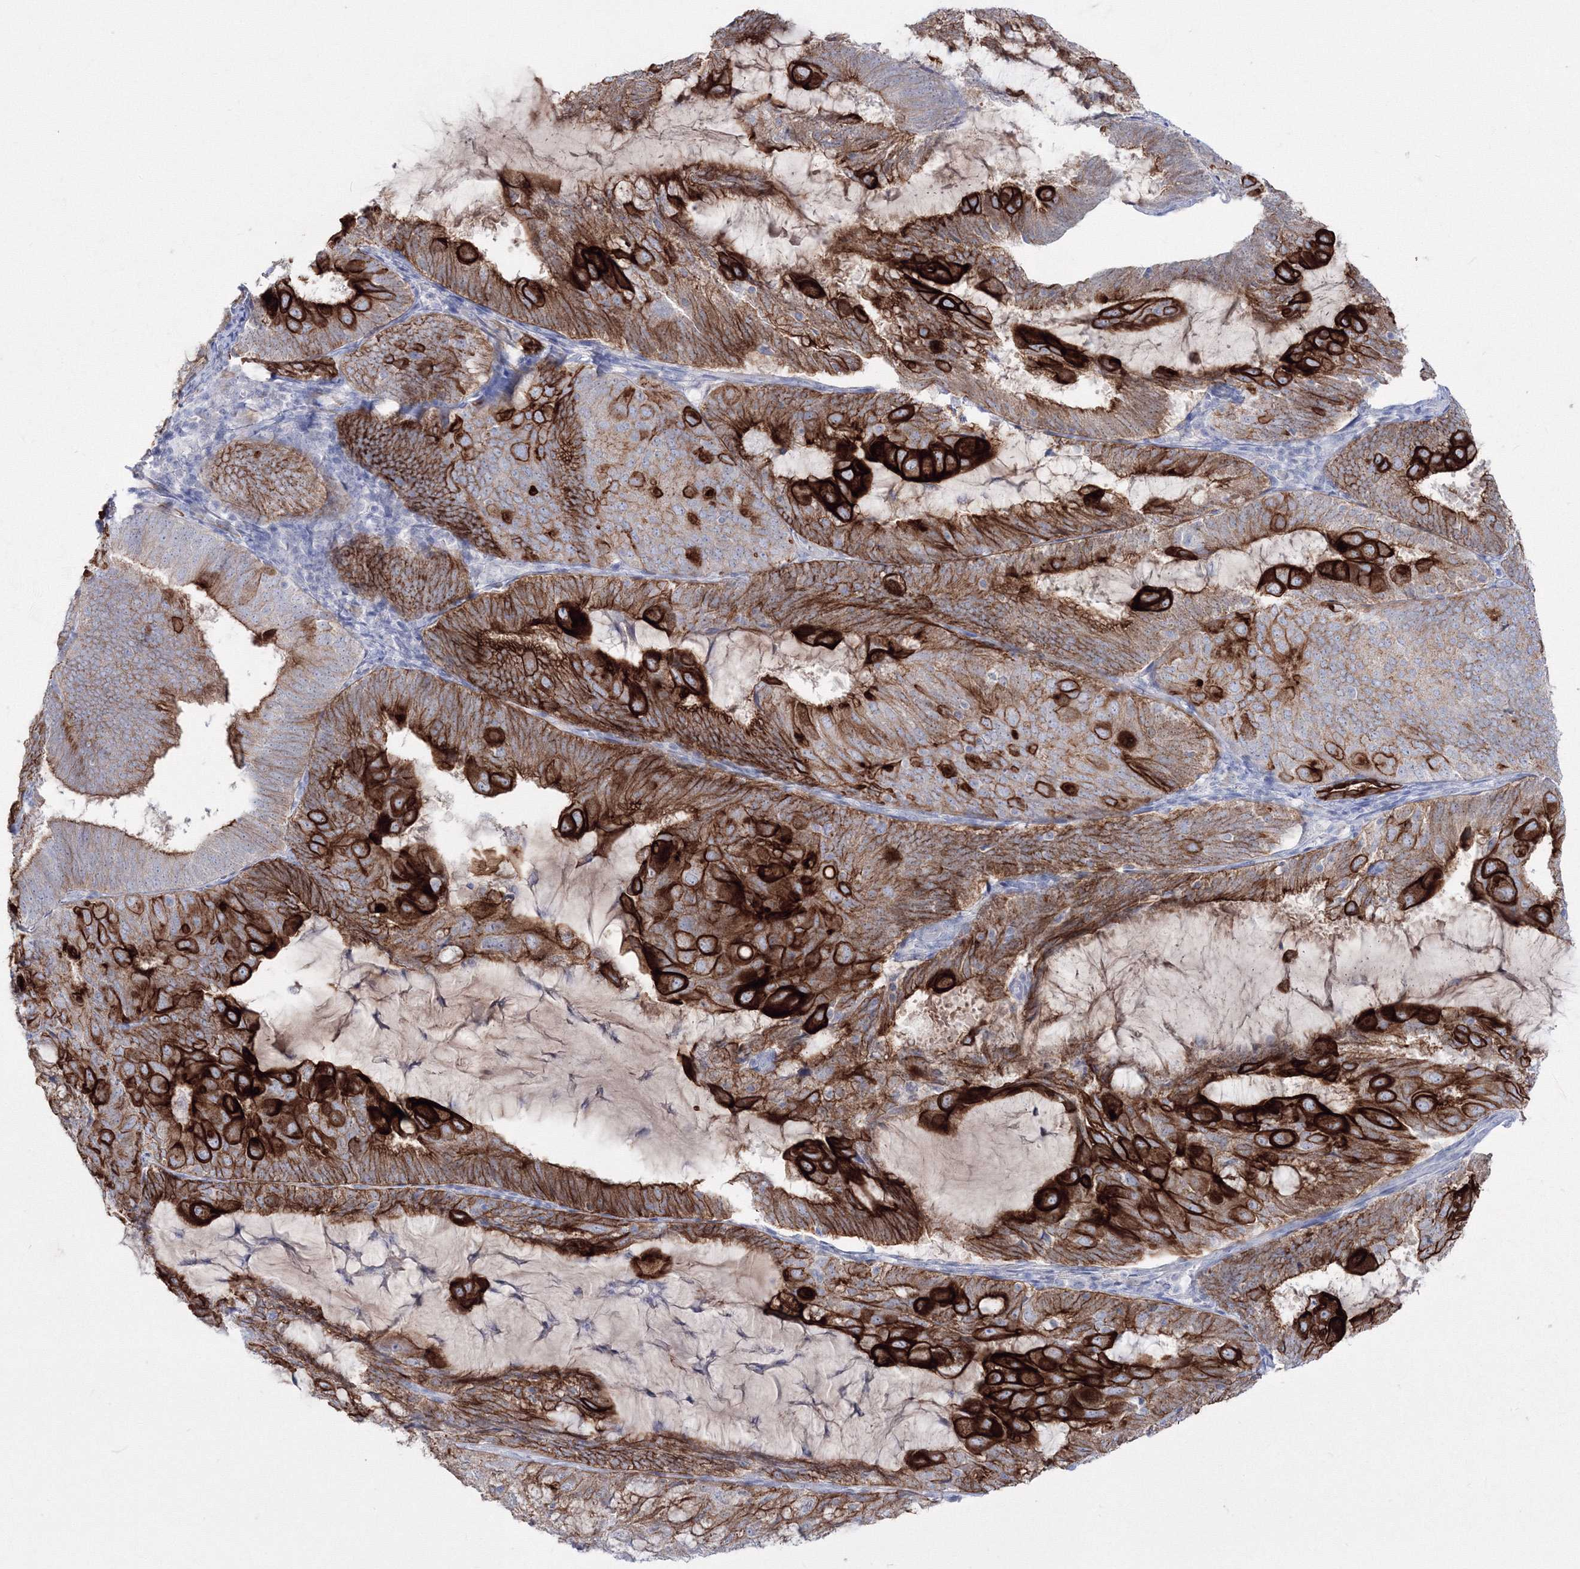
{"staining": {"intensity": "strong", "quantity": ">75%", "location": "cytoplasmic/membranous"}, "tissue": "endometrial cancer", "cell_type": "Tumor cells", "image_type": "cancer", "snomed": [{"axis": "morphology", "description": "Adenocarcinoma, NOS"}, {"axis": "topography", "description": "Endometrium"}], "caption": "Protein expression analysis of human endometrial adenocarcinoma reveals strong cytoplasmic/membranous expression in about >75% of tumor cells.", "gene": "TMEM139", "patient": {"sex": "female", "age": 81}}